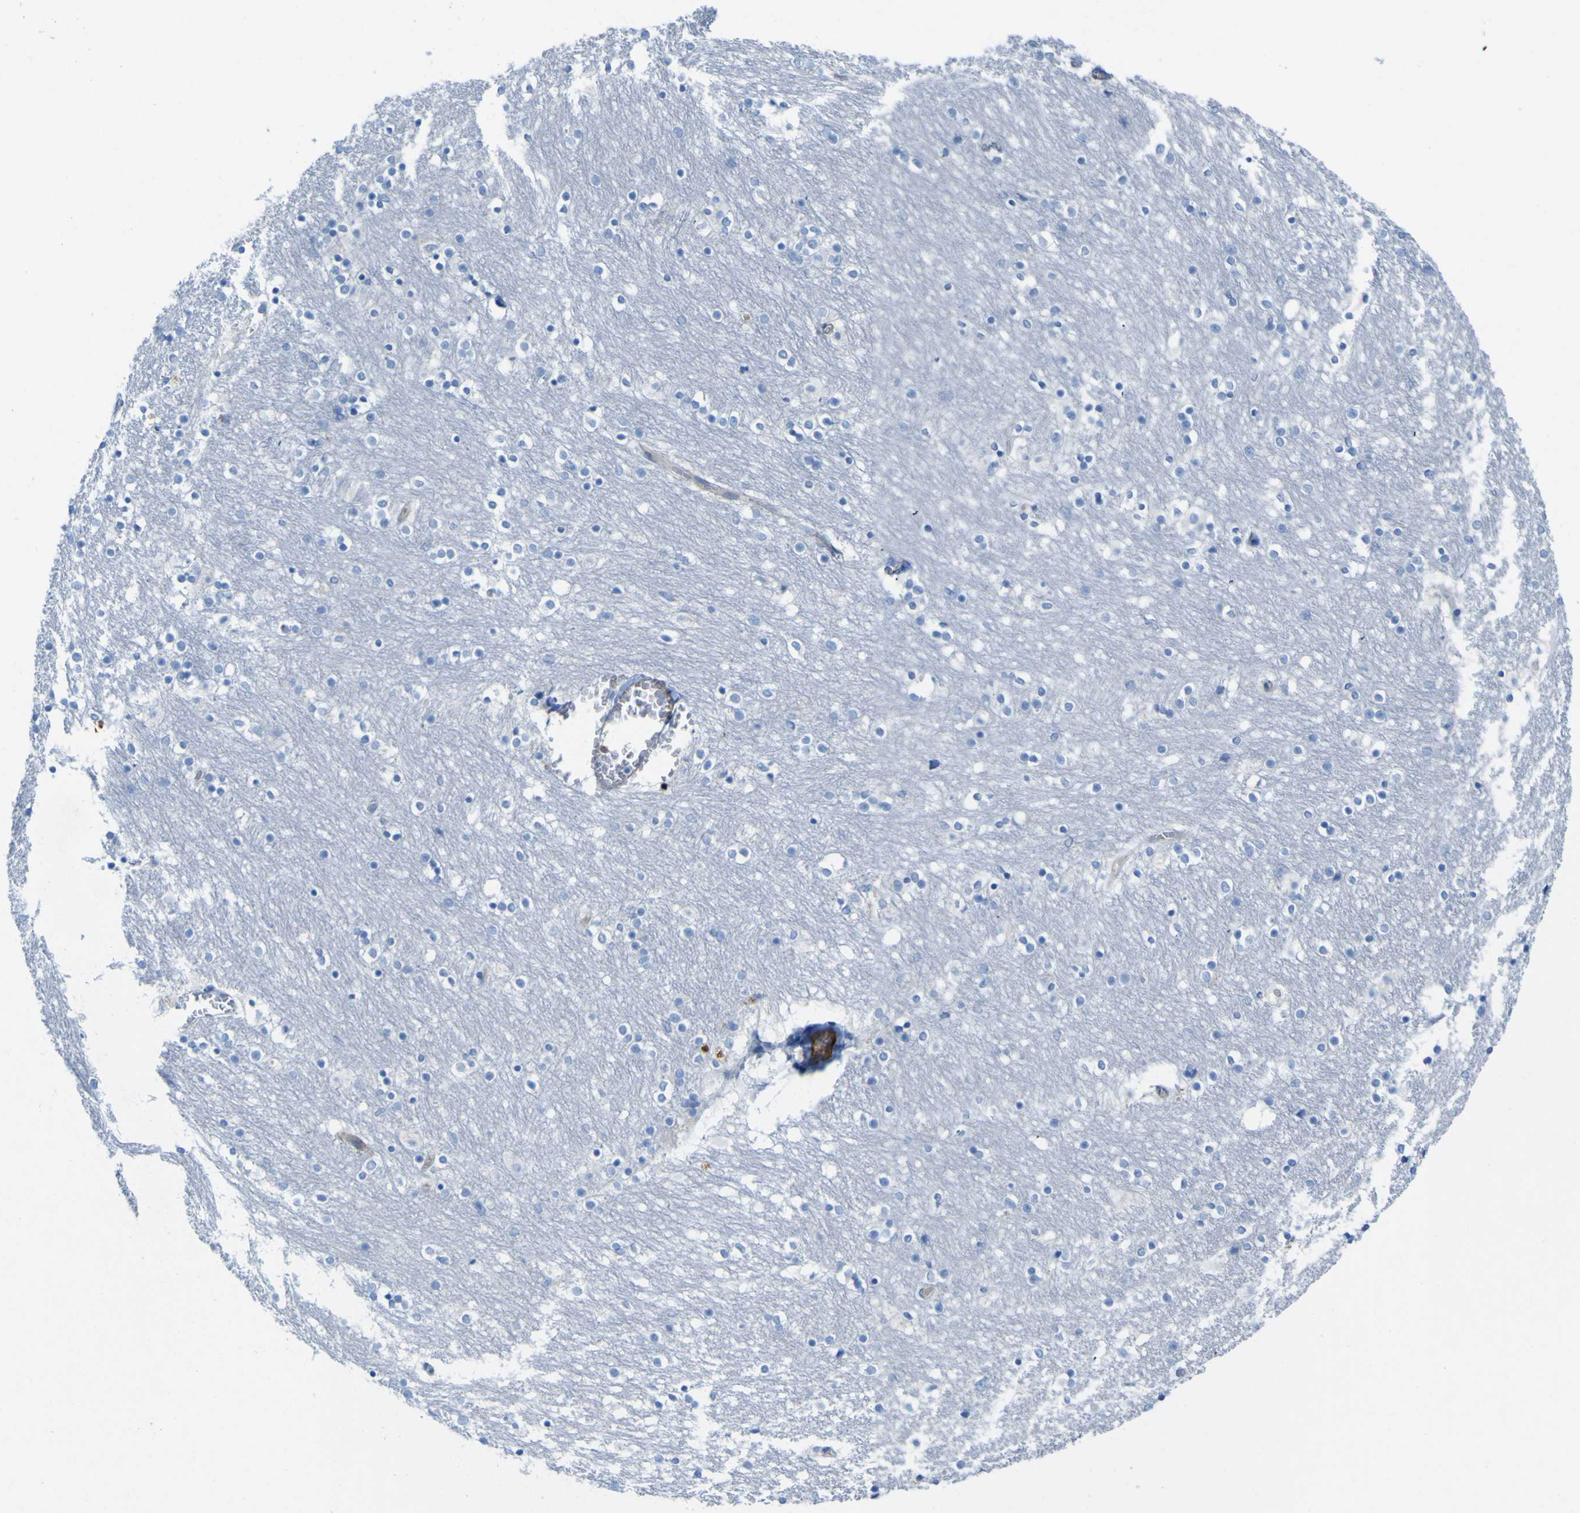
{"staining": {"intensity": "negative", "quantity": "none", "location": "none"}, "tissue": "caudate", "cell_type": "Glial cells", "image_type": "normal", "snomed": [{"axis": "morphology", "description": "Normal tissue, NOS"}, {"axis": "topography", "description": "Lateral ventricle wall"}], "caption": "Immunohistochemistry histopathology image of benign human caudate stained for a protein (brown), which shows no expression in glial cells. The staining was performed using DAB to visualize the protein expression in brown, while the nuclei were stained in blue with hematoxylin (Magnification: 20x).", "gene": "CD93", "patient": {"sex": "female", "age": 54}}